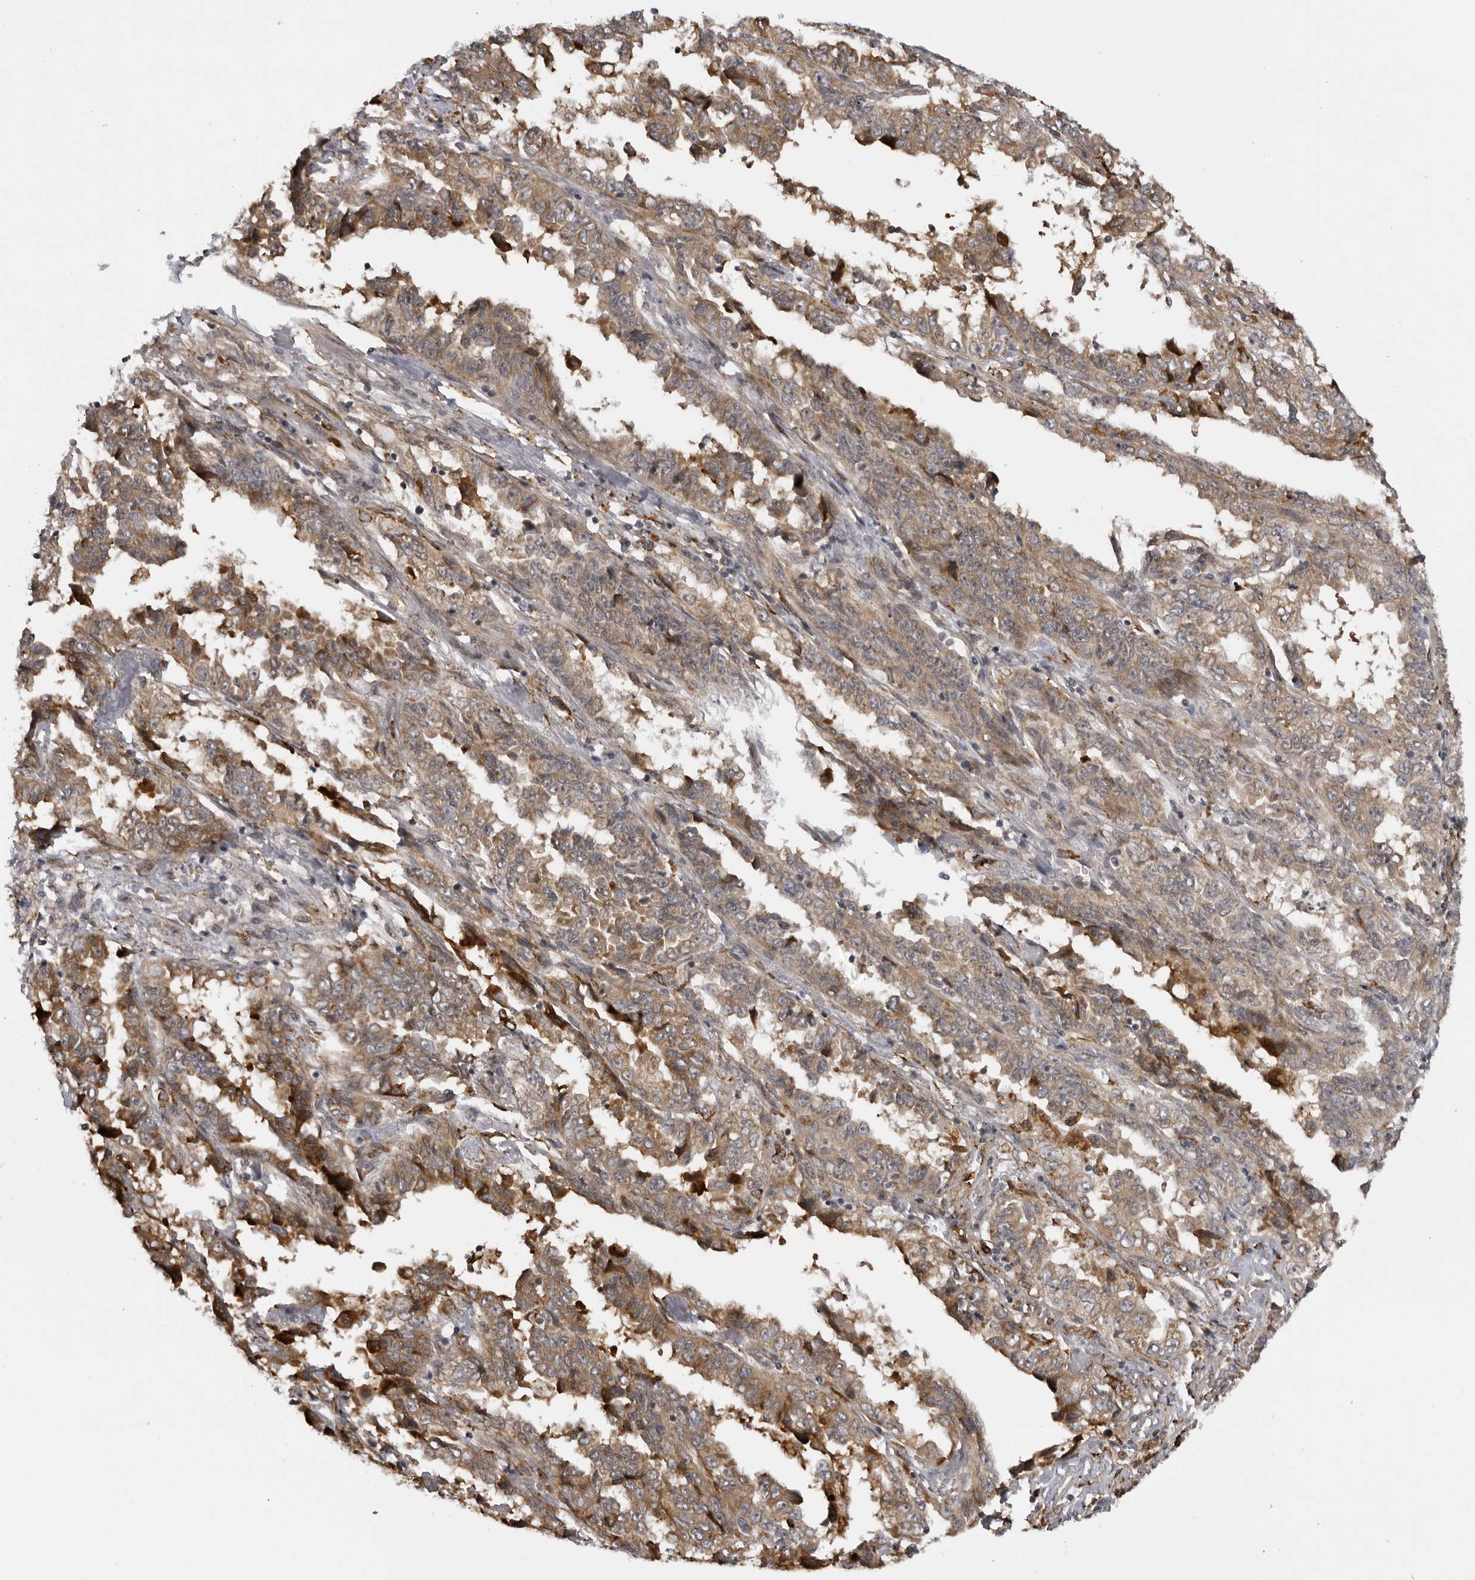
{"staining": {"intensity": "moderate", "quantity": ">75%", "location": "cytoplasmic/membranous"}, "tissue": "lung cancer", "cell_type": "Tumor cells", "image_type": "cancer", "snomed": [{"axis": "morphology", "description": "Adenocarcinoma, NOS"}, {"axis": "topography", "description": "Lung"}], "caption": "A brown stain highlights moderate cytoplasmic/membranous staining of a protein in lung cancer (adenocarcinoma) tumor cells.", "gene": "DNAH14", "patient": {"sex": "female", "age": 51}}